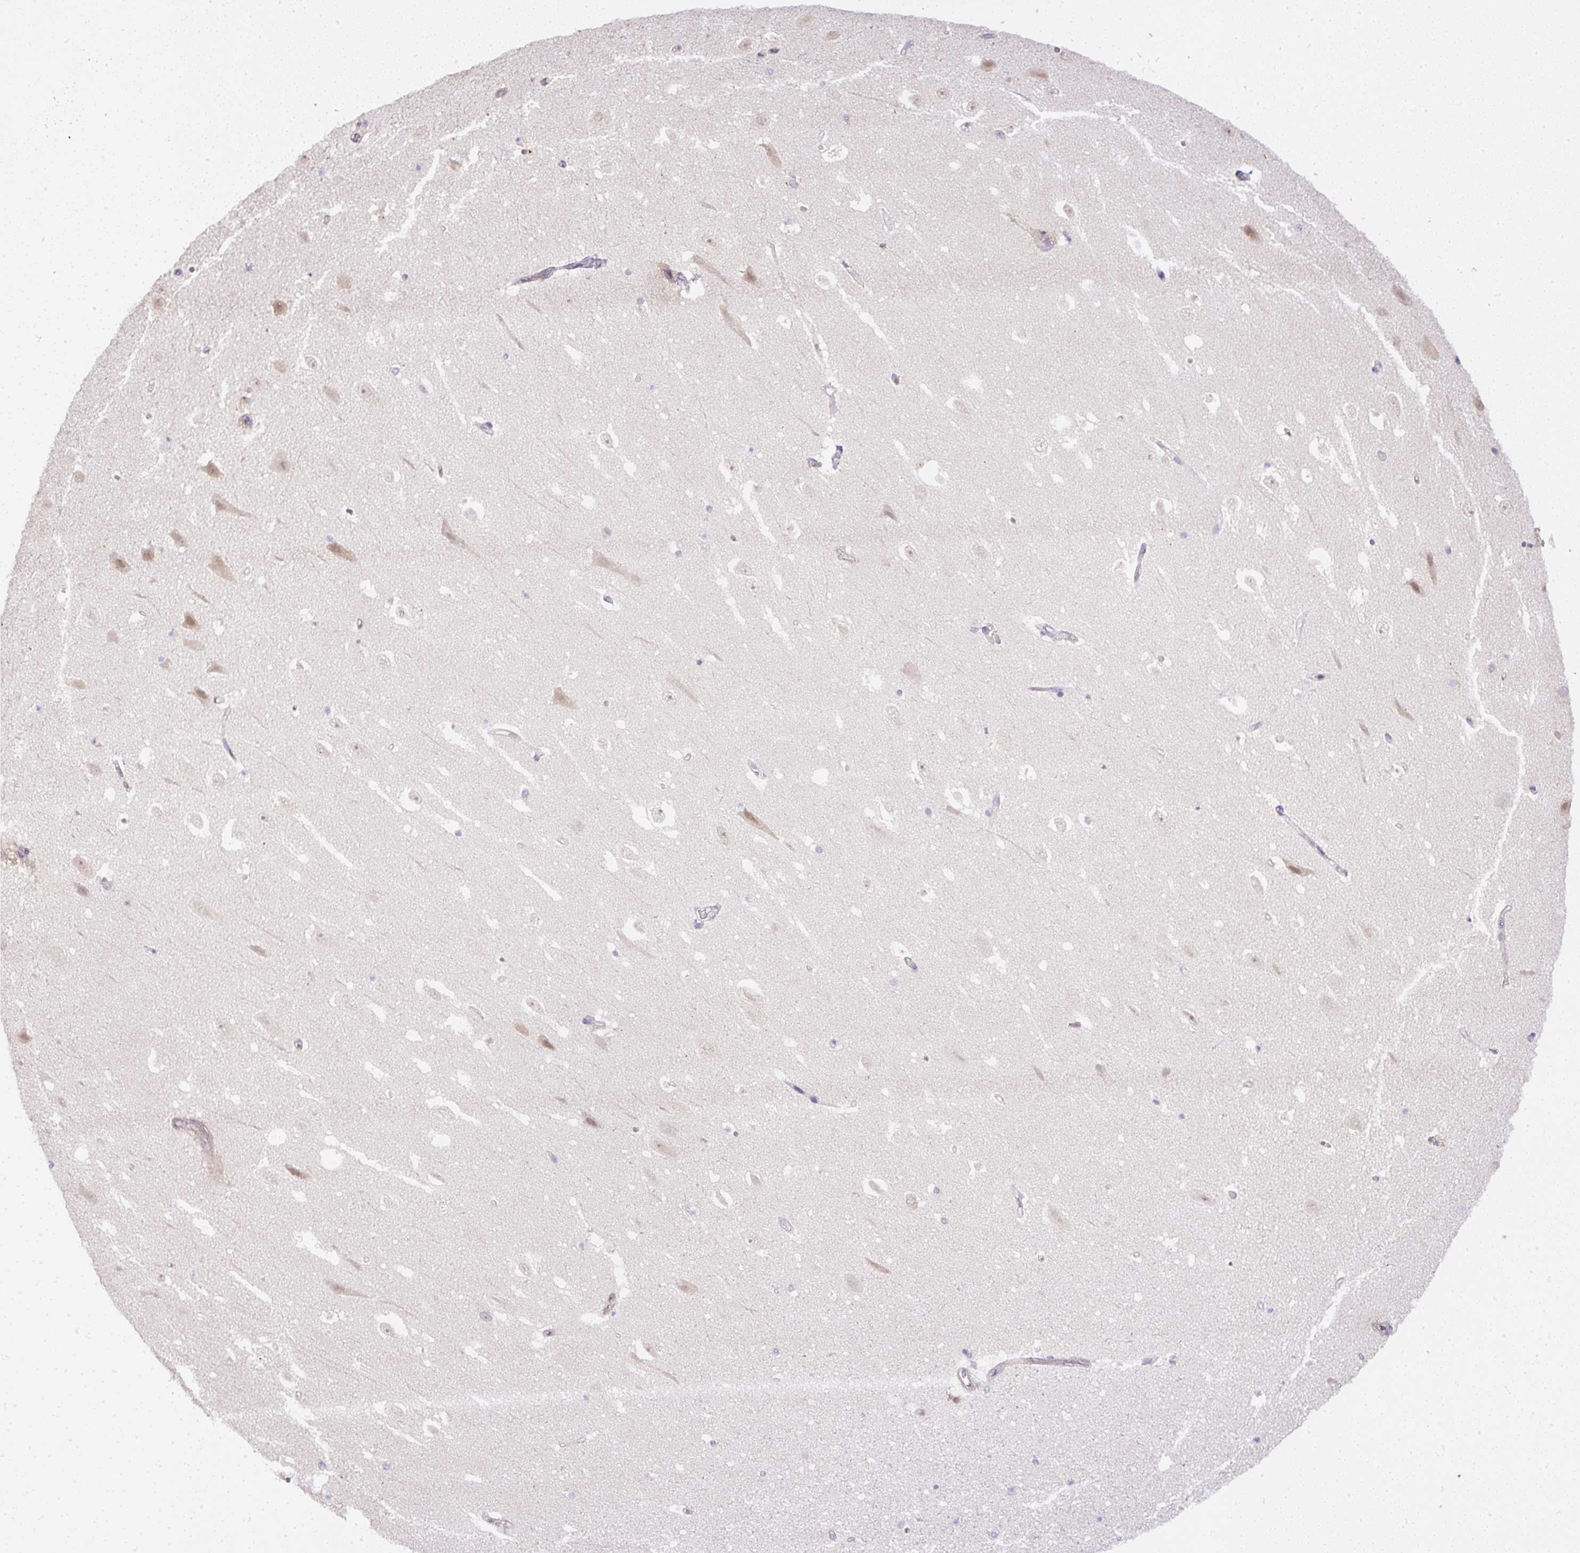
{"staining": {"intensity": "negative", "quantity": "none", "location": "none"}, "tissue": "hippocampus", "cell_type": "Glial cells", "image_type": "normal", "snomed": [{"axis": "morphology", "description": "Normal tissue, NOS"}, {"axis": "topography", "description": "Hippocampus"}], "caption": "The IHC photomicrograph has no significant expression in glial cells of hippocampus.", "gene": "DAPK1", "patient": {"sex": "male", "age": 37}}